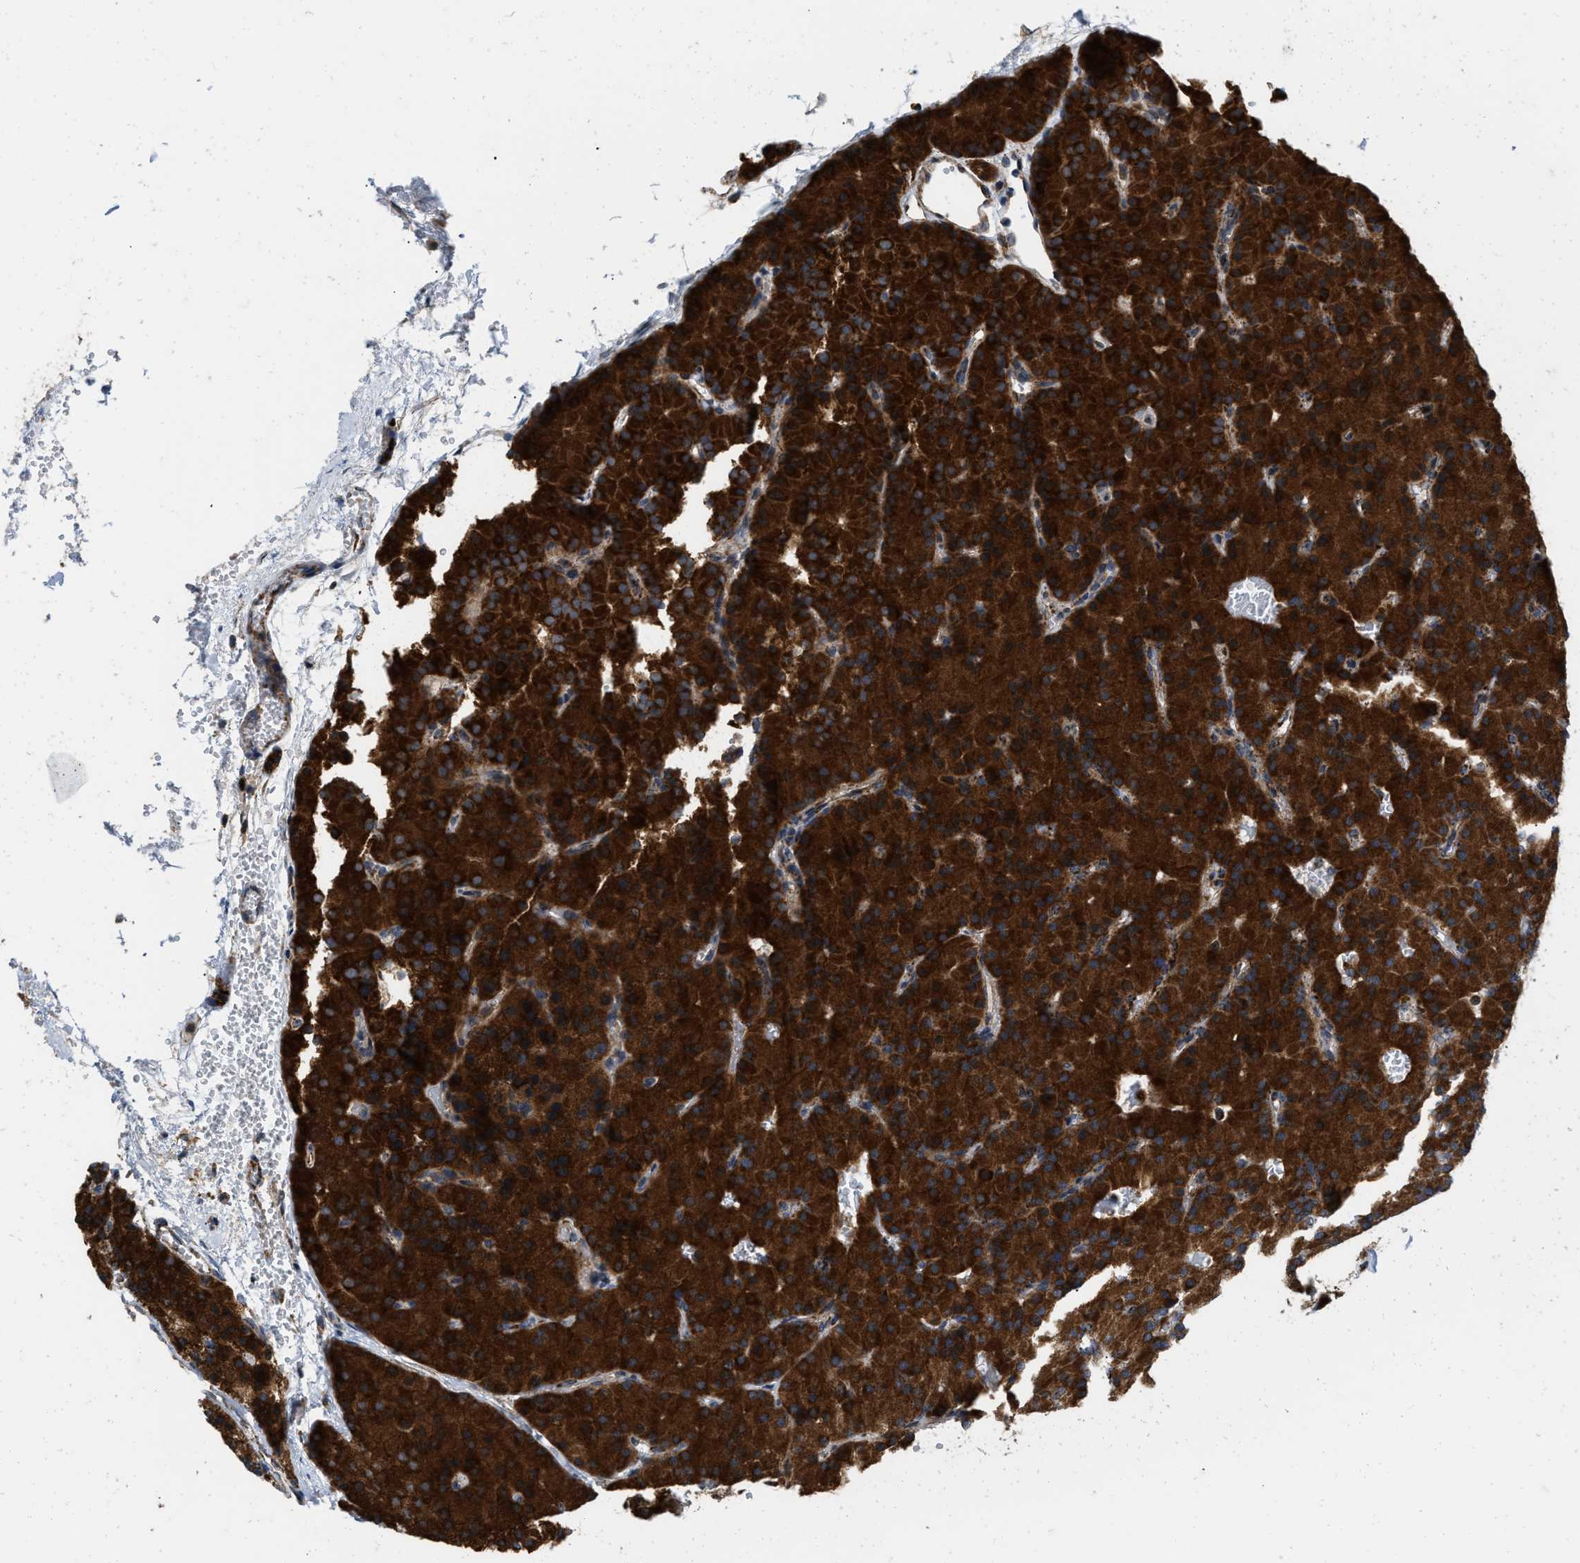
{"staining": {"intensity": "strong", "quantity": ">75%", "location": "cytoplasmic/membranous"}, "tissue": "parathyroid gland", "cell_type": "Glandular cells", "image_type": "normal", "snomed": [{"axis": "morphology", "description": "Normal tissue, NOS"}, {"axis": "morphology", "description": "Adenoma, NOS"}, {"axis": "topography", "description": "Parathyroid gland"}], "caption": "Immunohistochemical staining of normal parathyroid gland shows strong cytoplasmic/membranous protein staining in approximately >75% of glandular cells.", "gene": "AKAP1", "patient": {"sex": "male", "age": 75}}